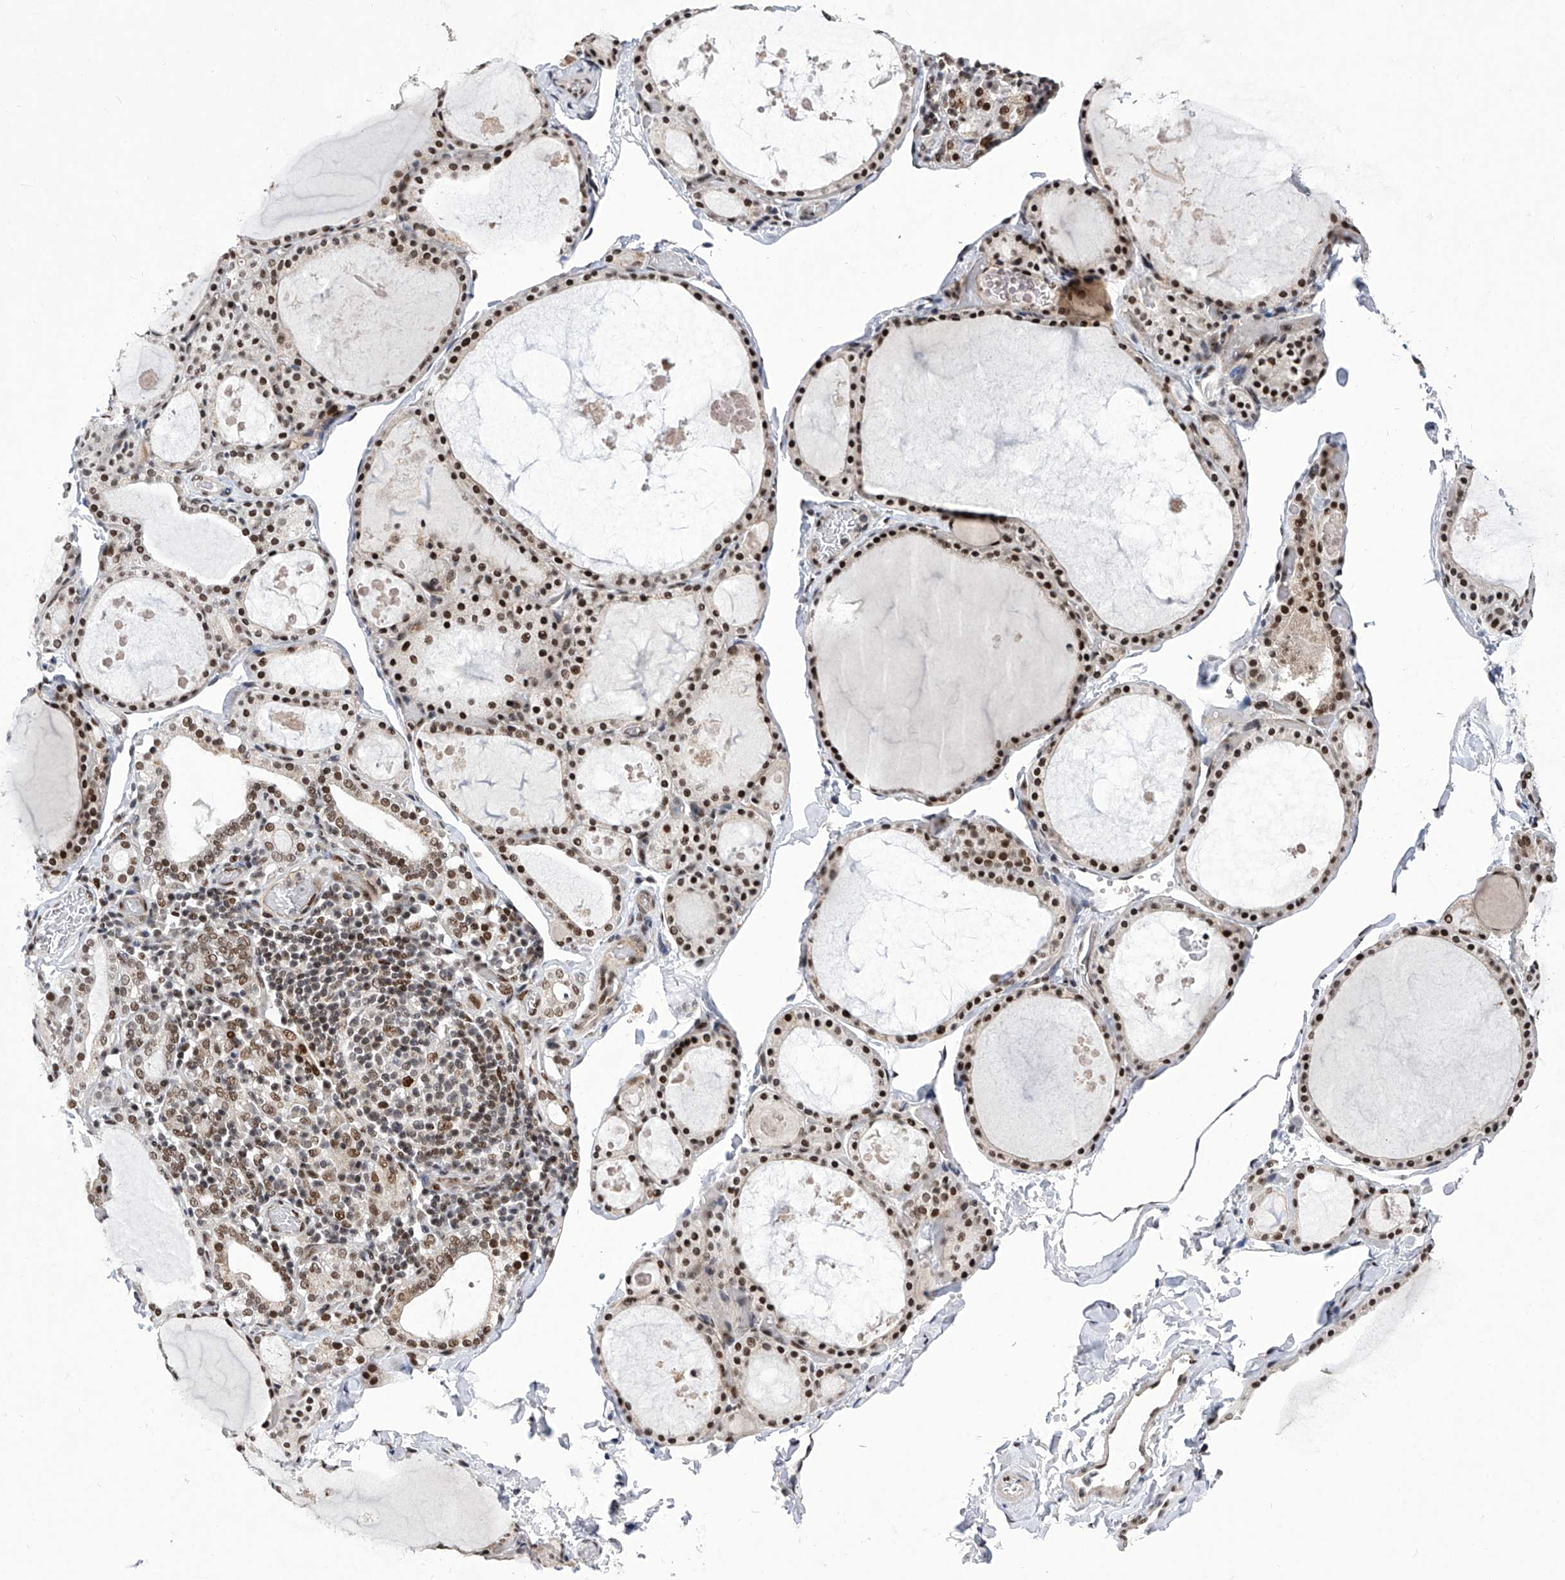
{"staining": {"intensity": "strong", "quantity": ">75%", "location": "nuclear"}, "tissue": "thyroid gland", "cell_type": "Glandular cells", "image_type": "normal", "snomed": [{"axis": "morphology", "description": "Normal tissue, NOS"}, {"axis": "topography", "description": "Thyroid gland"}], "caption": "The micrograph shows a brown stain indicating the presence of a protein in the nuclear of glandular cells in thyroid gland.", "gene": "RAD54L", "patient": {"sex": "male", "age": 56}}